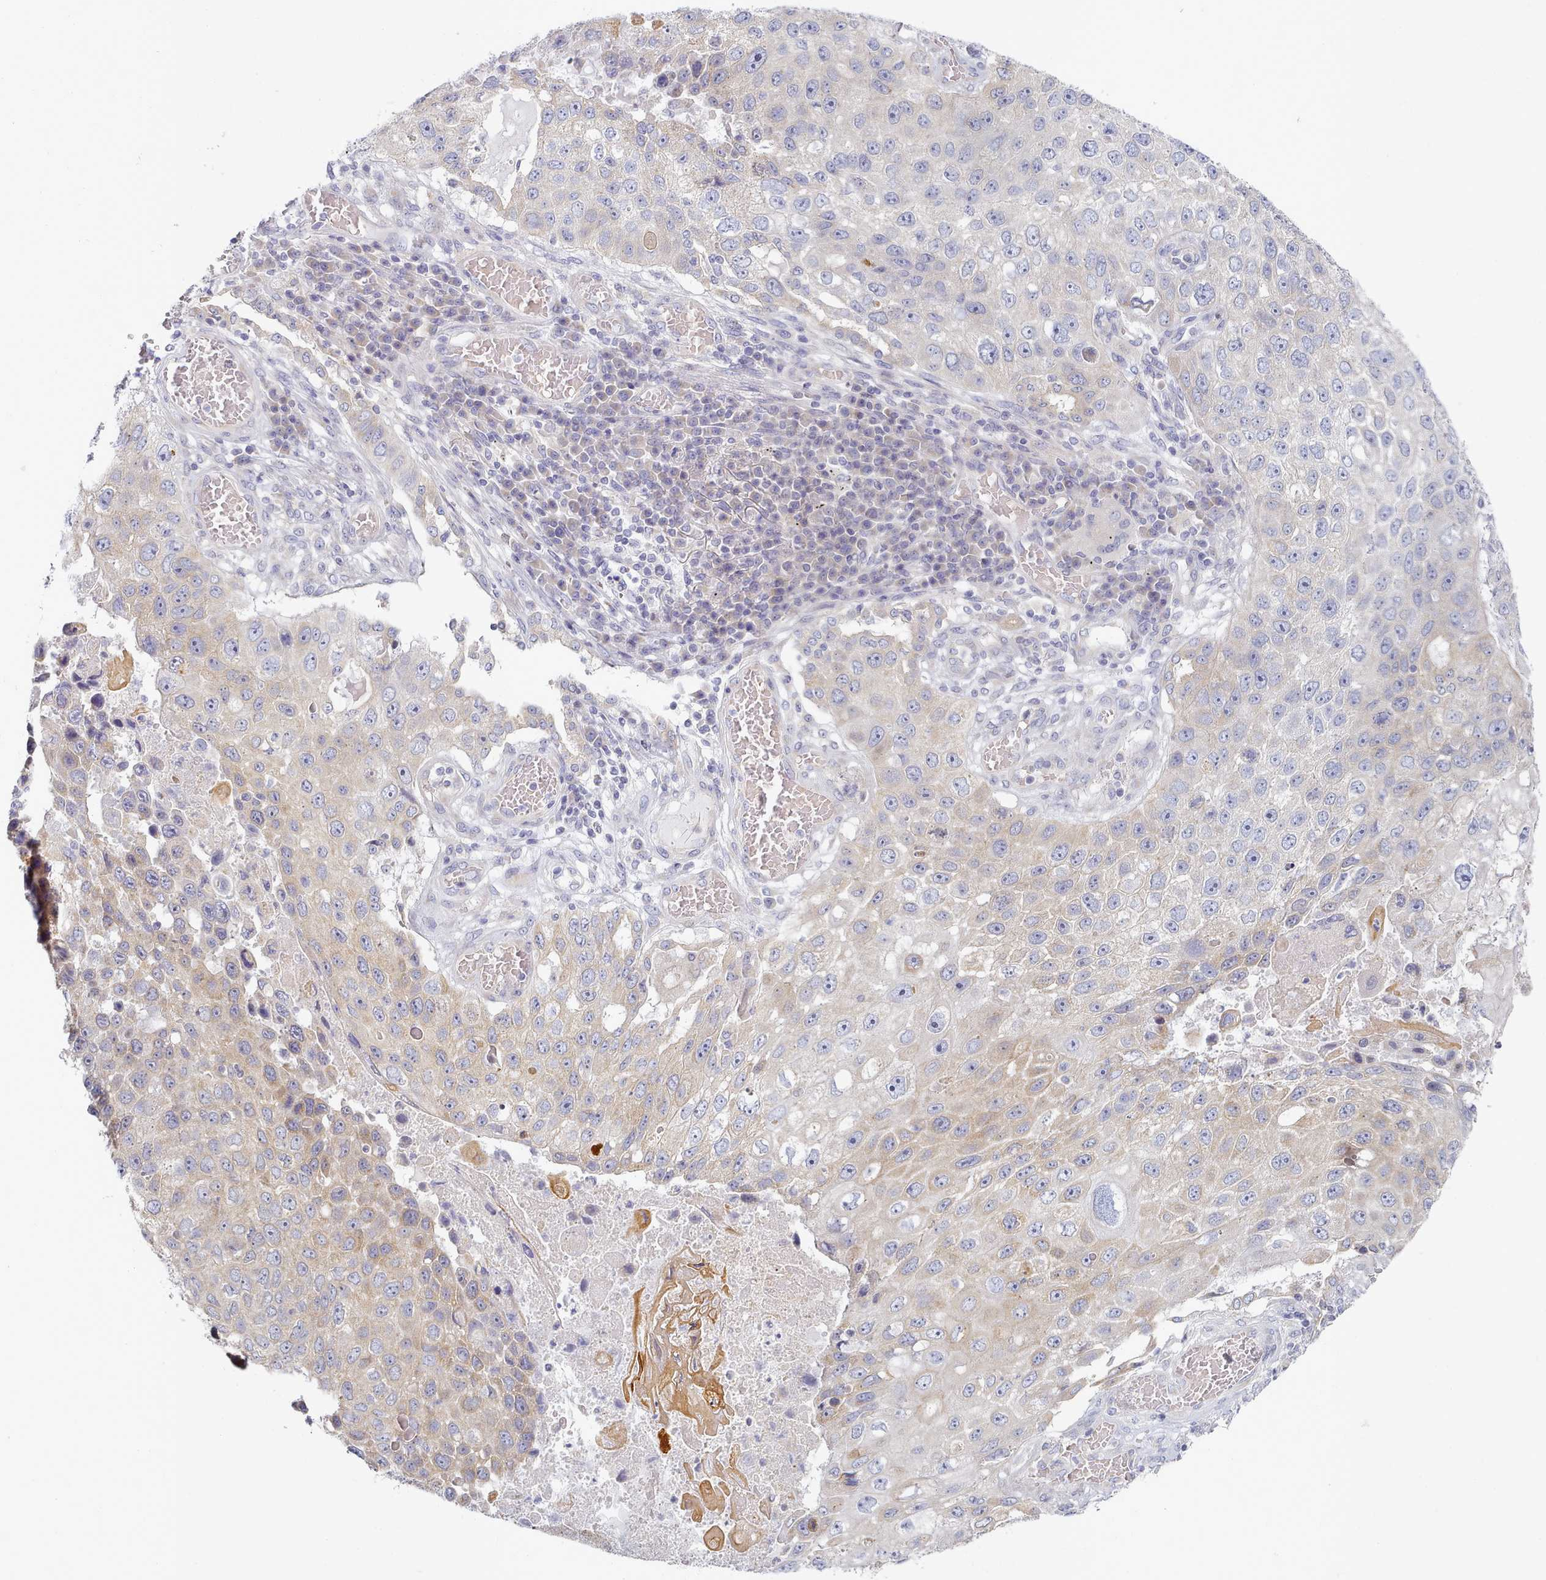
{"staining": {"intensity": "weak", "quantity": "25%-75%", "location": "cytoplasmic/membranous"}, "tissue": "lung cancer", "cell_type": "Tumor cells", "image_type": "cancer", "snomed": [{"axis": "morphology", "description": "Squamous cell carcinoma, NOS"}, {"axis": "topography", "description": "Lung"}], "caption": "Immunohistochemical staining of lung squamous cell carcinoma demonstrates low levels of weak cytoplasmic/membranous positivity in about 25%-75% of tumor cells. (Brightfield microscopy of DAB IHC at high magnification).", "gene": "TYW1B", "patient": {"sex": "male", "age": 61}}